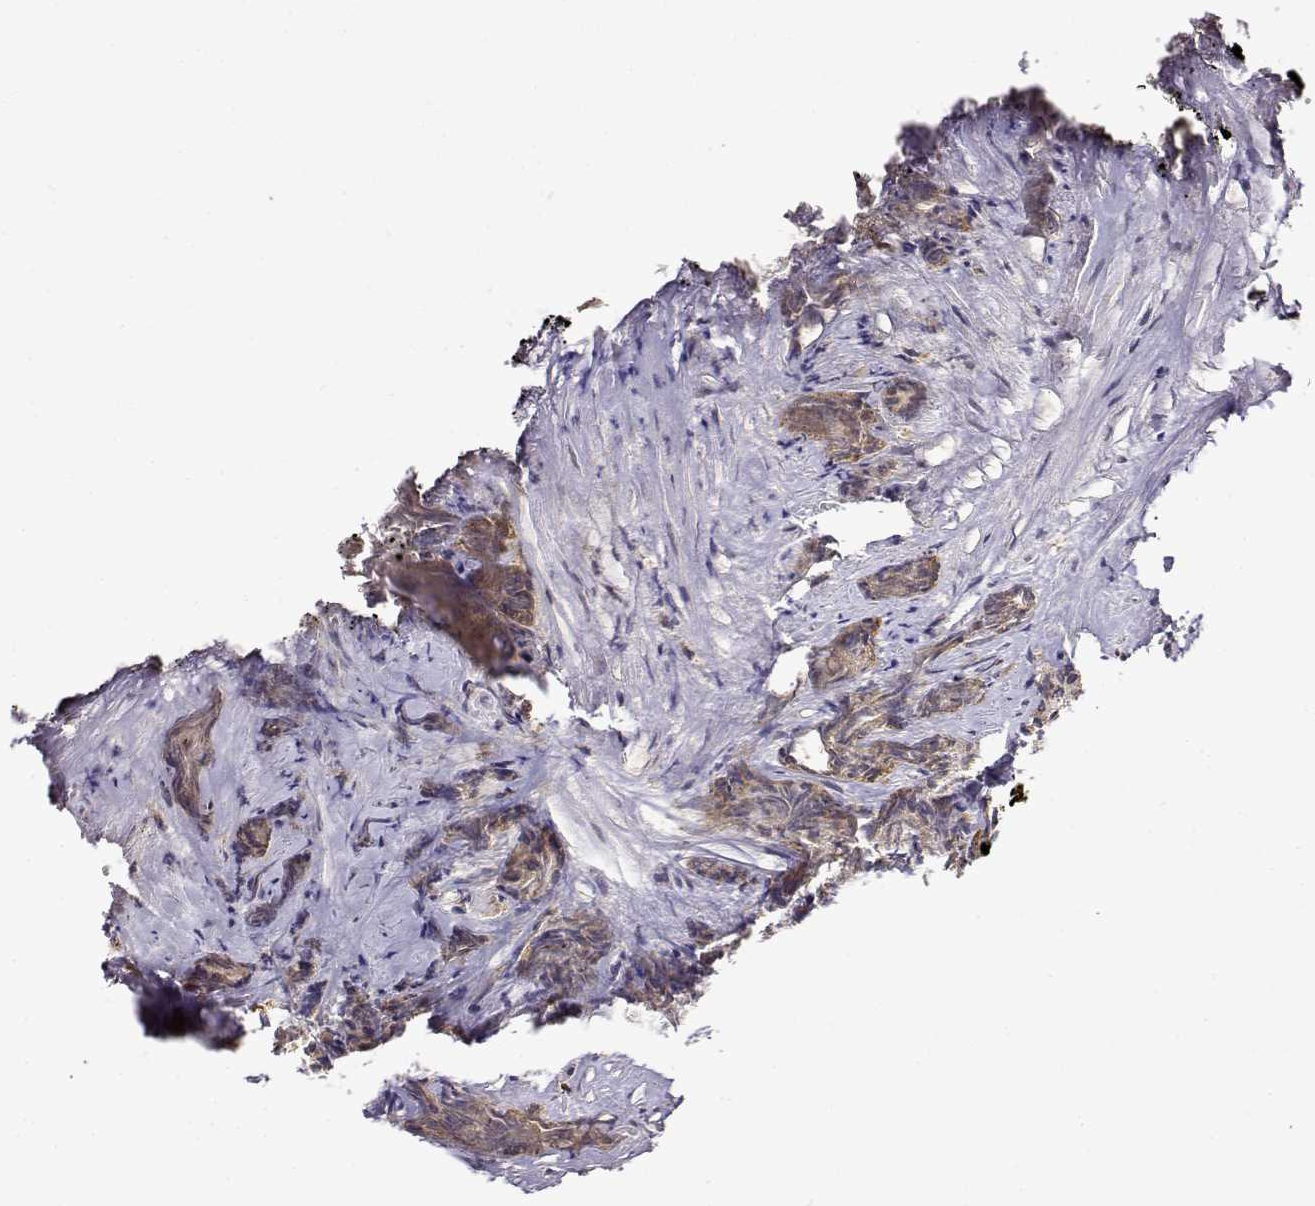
{"staining": {"intensity": "weak", "quantity": ">75%", "location": "cytoplasmic/membranous"}, "tissue": "prostate cancer", "cell_type": "Tumor cells", "image_type": "cancer", "snomed": [{"axis": "morphology", "description": "Adenocarcinoma, High grade"}, {"axis": "topography", "description": "Prostate"}], "caption": "Immunohistochemical staining of human adenocarcinoma (high-grade) (prostate) exhibits weak cytoplasmic/membranous protein staining in about >75% of tumor cells.", "gene": "RNF13", "patient": {"sex": "male", "age": 84}}